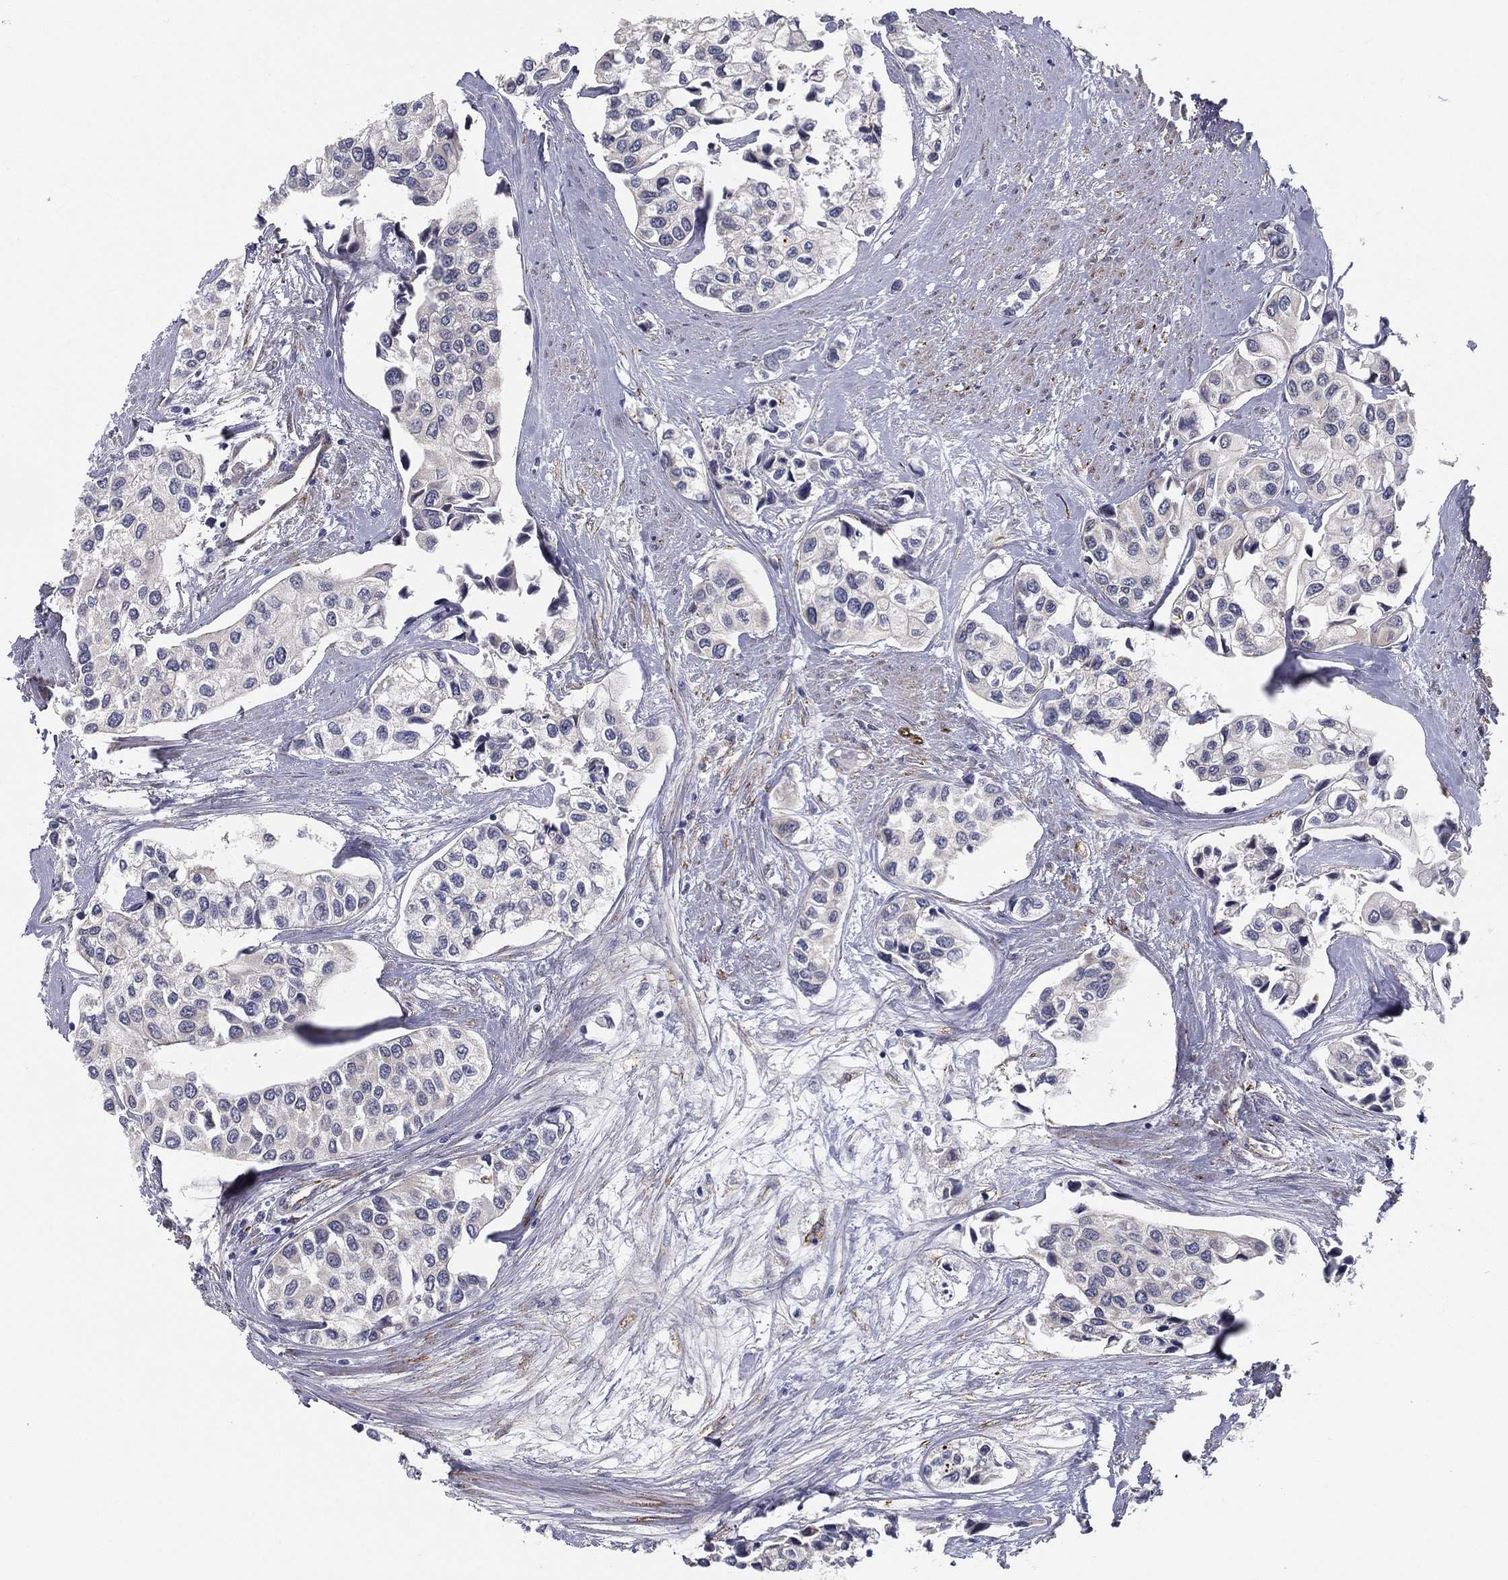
{"staining": {"intensity": "negative", "quantity": "none", "location": "none"}, "tissue": "urothelial cancer", "cell_type": "Tumor cells", "image_type": "cancer", "snomed": [{"axis": "morphology", "description": "Urothelial carcinoma, High grade"}, {"axis": "topography", "description": "Urinary bladder"}], "caption": "Immunohistochemistry (IHC) histopathology image of neoplastic tissue: human high-grade urothelial carcinoma stained with DAB (3,3'-diaminobenzidine) reveals no significant protein expression in tumor cells.", "gene": "LRRC56", "patient": {"sex": "male", "age": 73}}